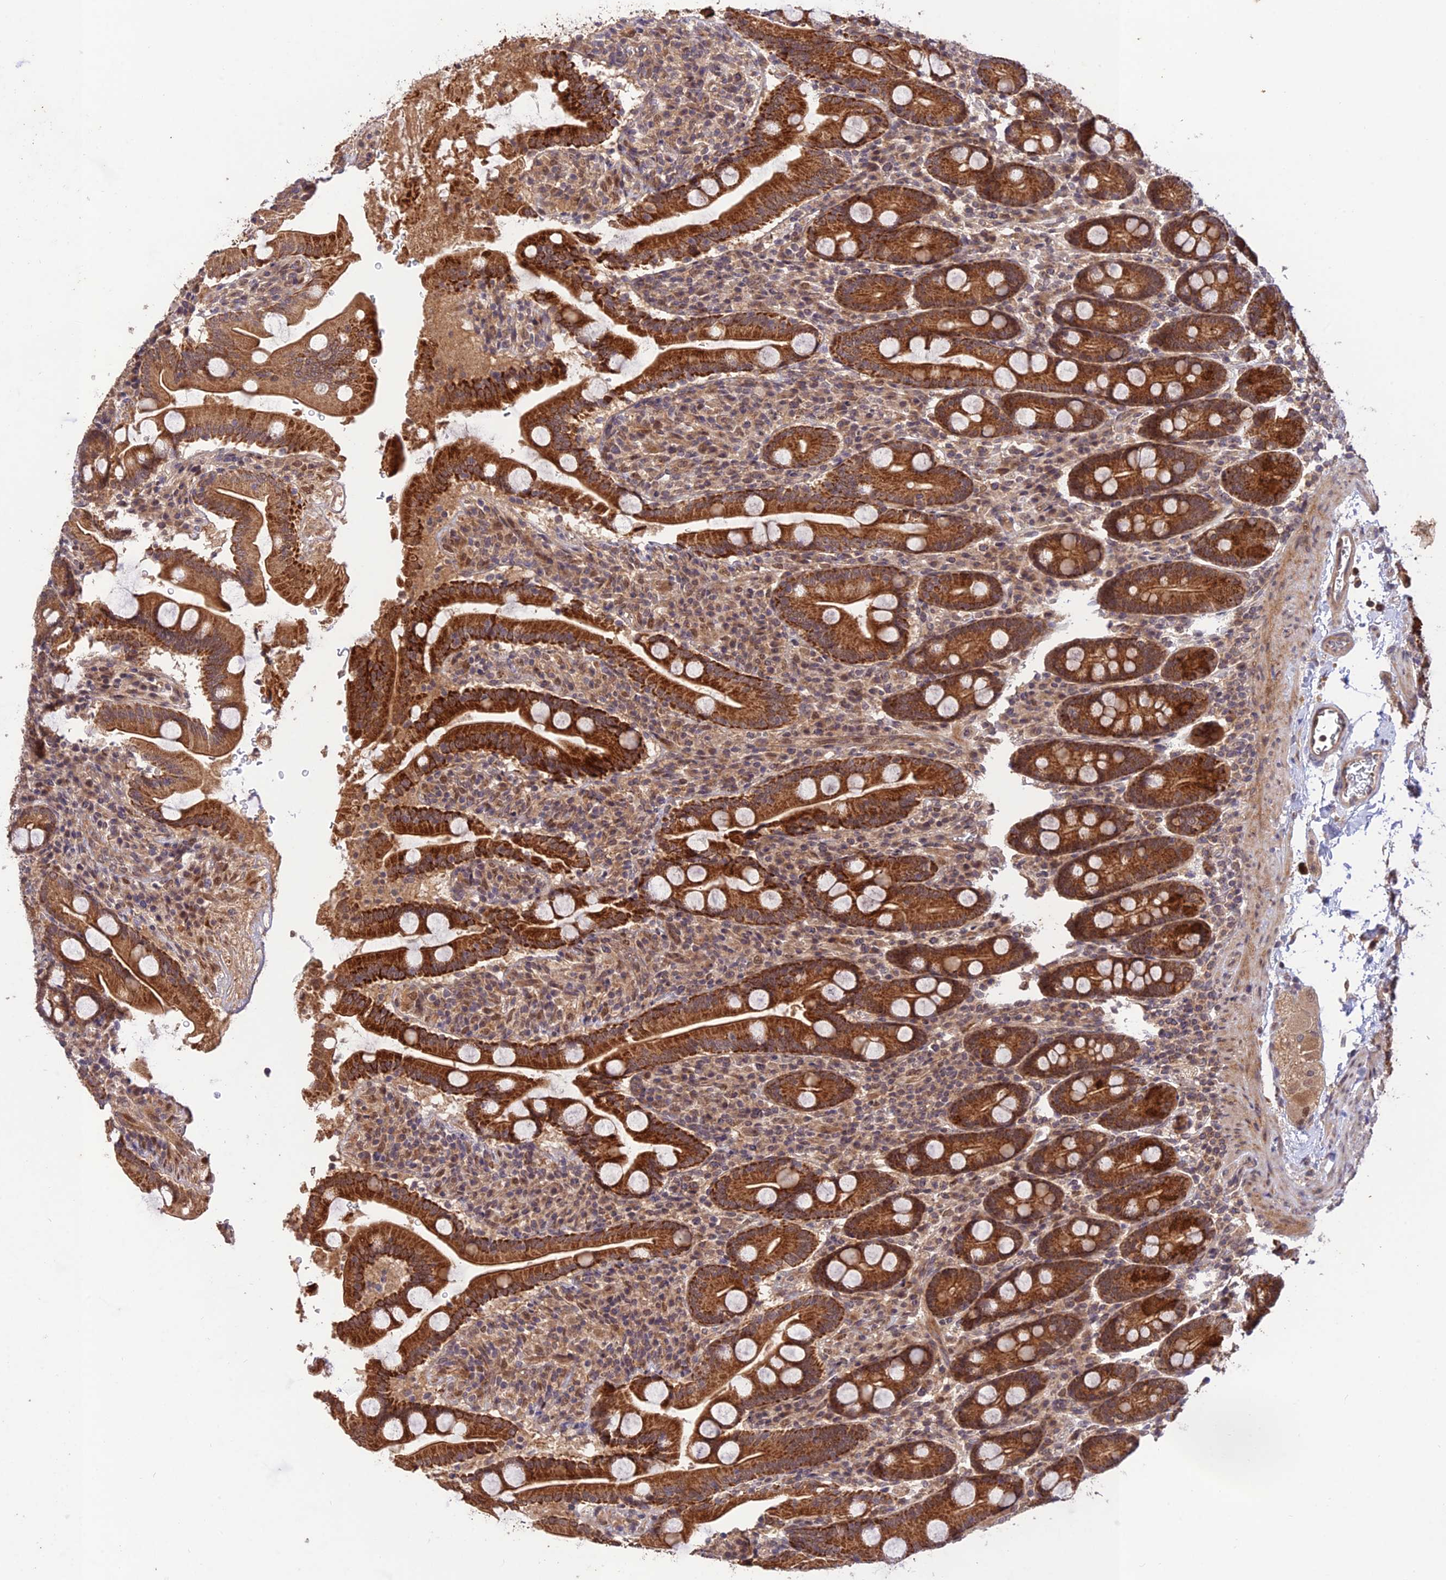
{"staining": {"intensity": "strong", "quantity": ">75%", "location": "cytoplasmic/membranous"}, "tissue": "duodenum", "cell_type": "Glandular cells", "image_type": "normal", "snomed": [{"axis": "morphology", "description": "Normal tissue, NOS"}, {"axis": "topography", "description": "Duodenum"}], "caption": "Immunohistochemical staining of unremarkable duodenum reveals strong cytoplasmic/membranous protein positivity in approximately >75% of glandular cells.", "gene": "REV1", "patient": {"sex": "male", "age": 35}}